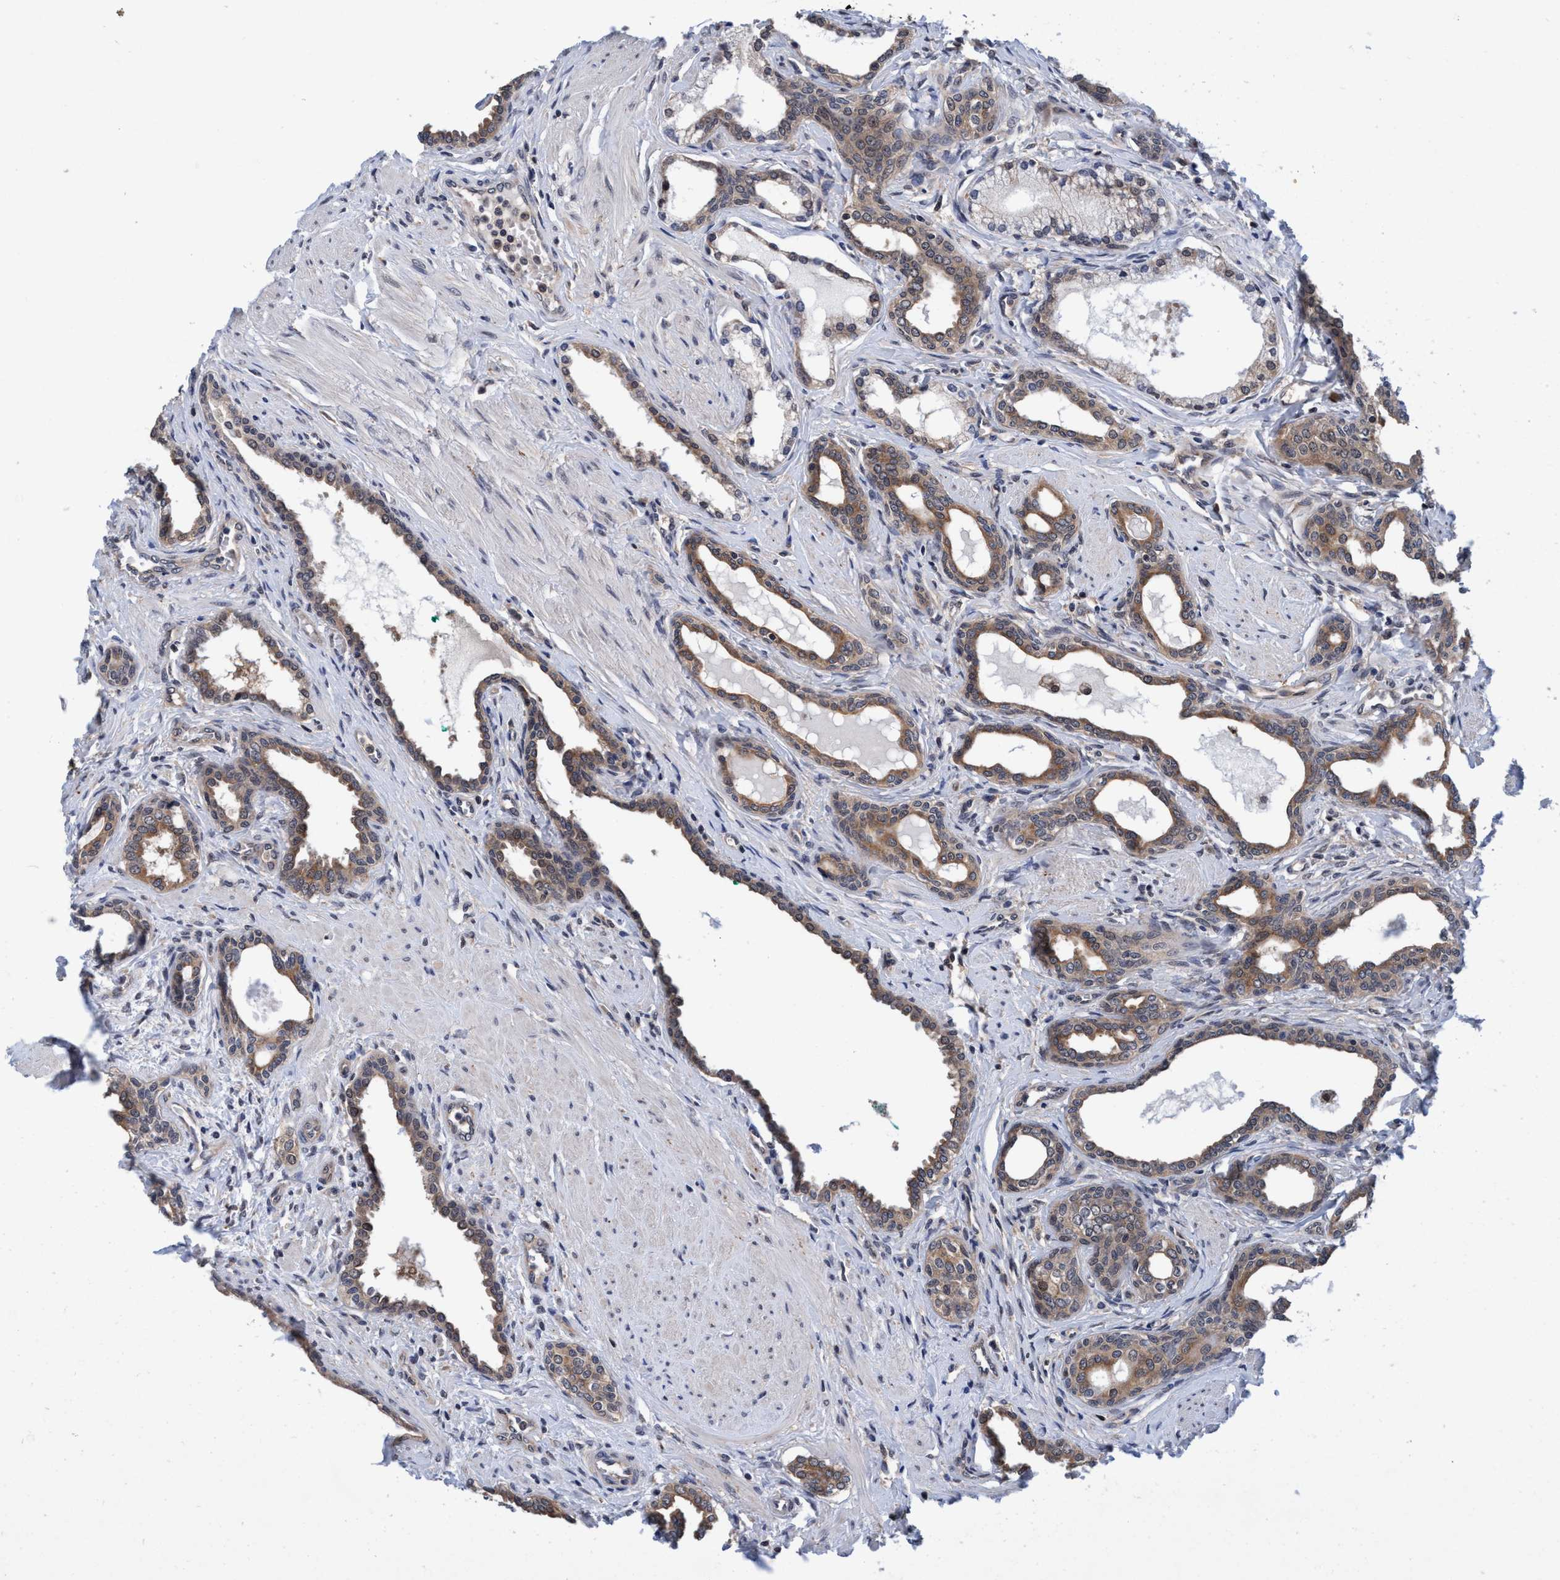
{"staining": {"intensity": "moderate", "quantity": ">75%", "location": "cytoplasmic/membranous"}, "tissue": "prostate cancer", "cell_type": "Tumor cells", "image_type": "cancer", "snomed": [{"axis": "morphology", "description": "Adenocarcinoma, High grade"}, {"axis": "topography", "description": "Prostate"}], "caption": "A brown stain highlights moderate cytoplasmic/membranous staining of a protein in human adenocarcinoma (high-grade) (prostate) tumor cells. (DAB (3,3'-diaminobenzidine) = brown stain, brightfield microscopy at high magnification).", "gene": "PSMD12", "patient": {"sex": "male", "age": 52}}